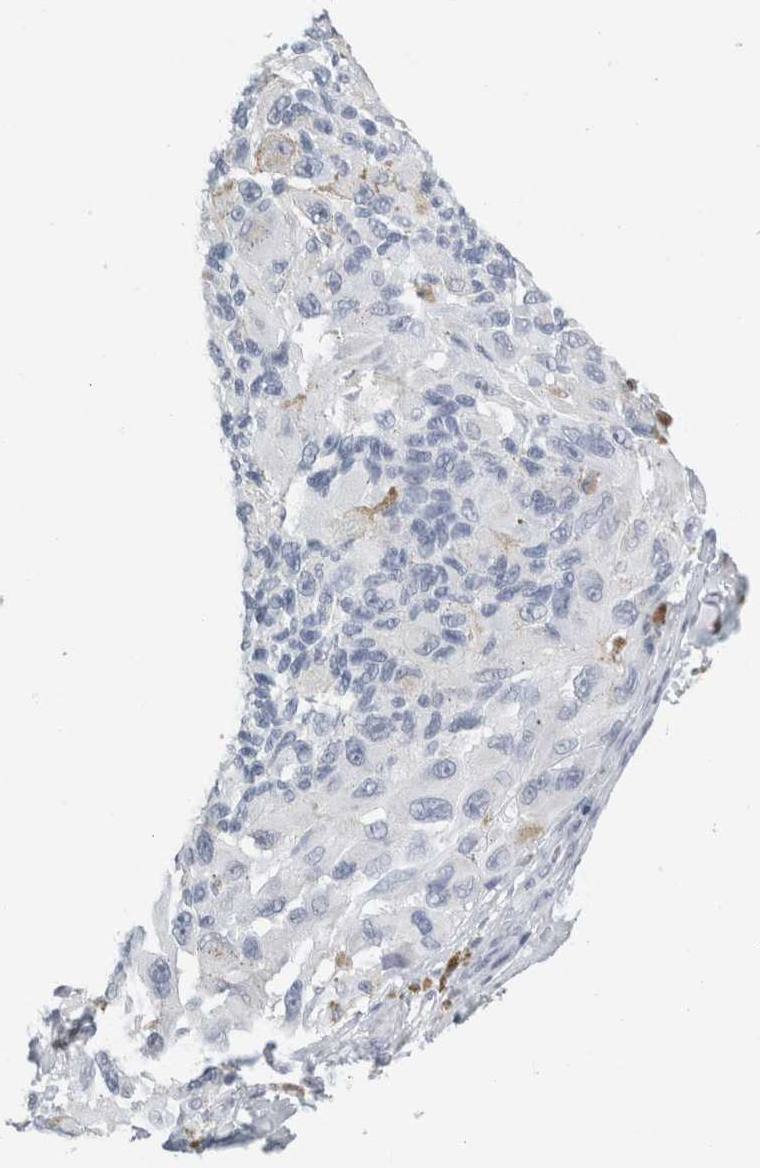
{"staining": {"intensity": "negative", "quantity": "none", "location": "none"}, "tissue": "melanoma", "cell_type": "Tumor cells", "image_type": "cancer", "snomed": [{"axis": "morphology", "description": "Malignant melanoma, NOS"}, {"axis": "topography", "description": "Skin"}], "caption": "A photomicrograph of human melanoma is negative for staining in tumor cells.", "gene": "TSPAN8", "patient": {"sex": "female", "age": 73}}